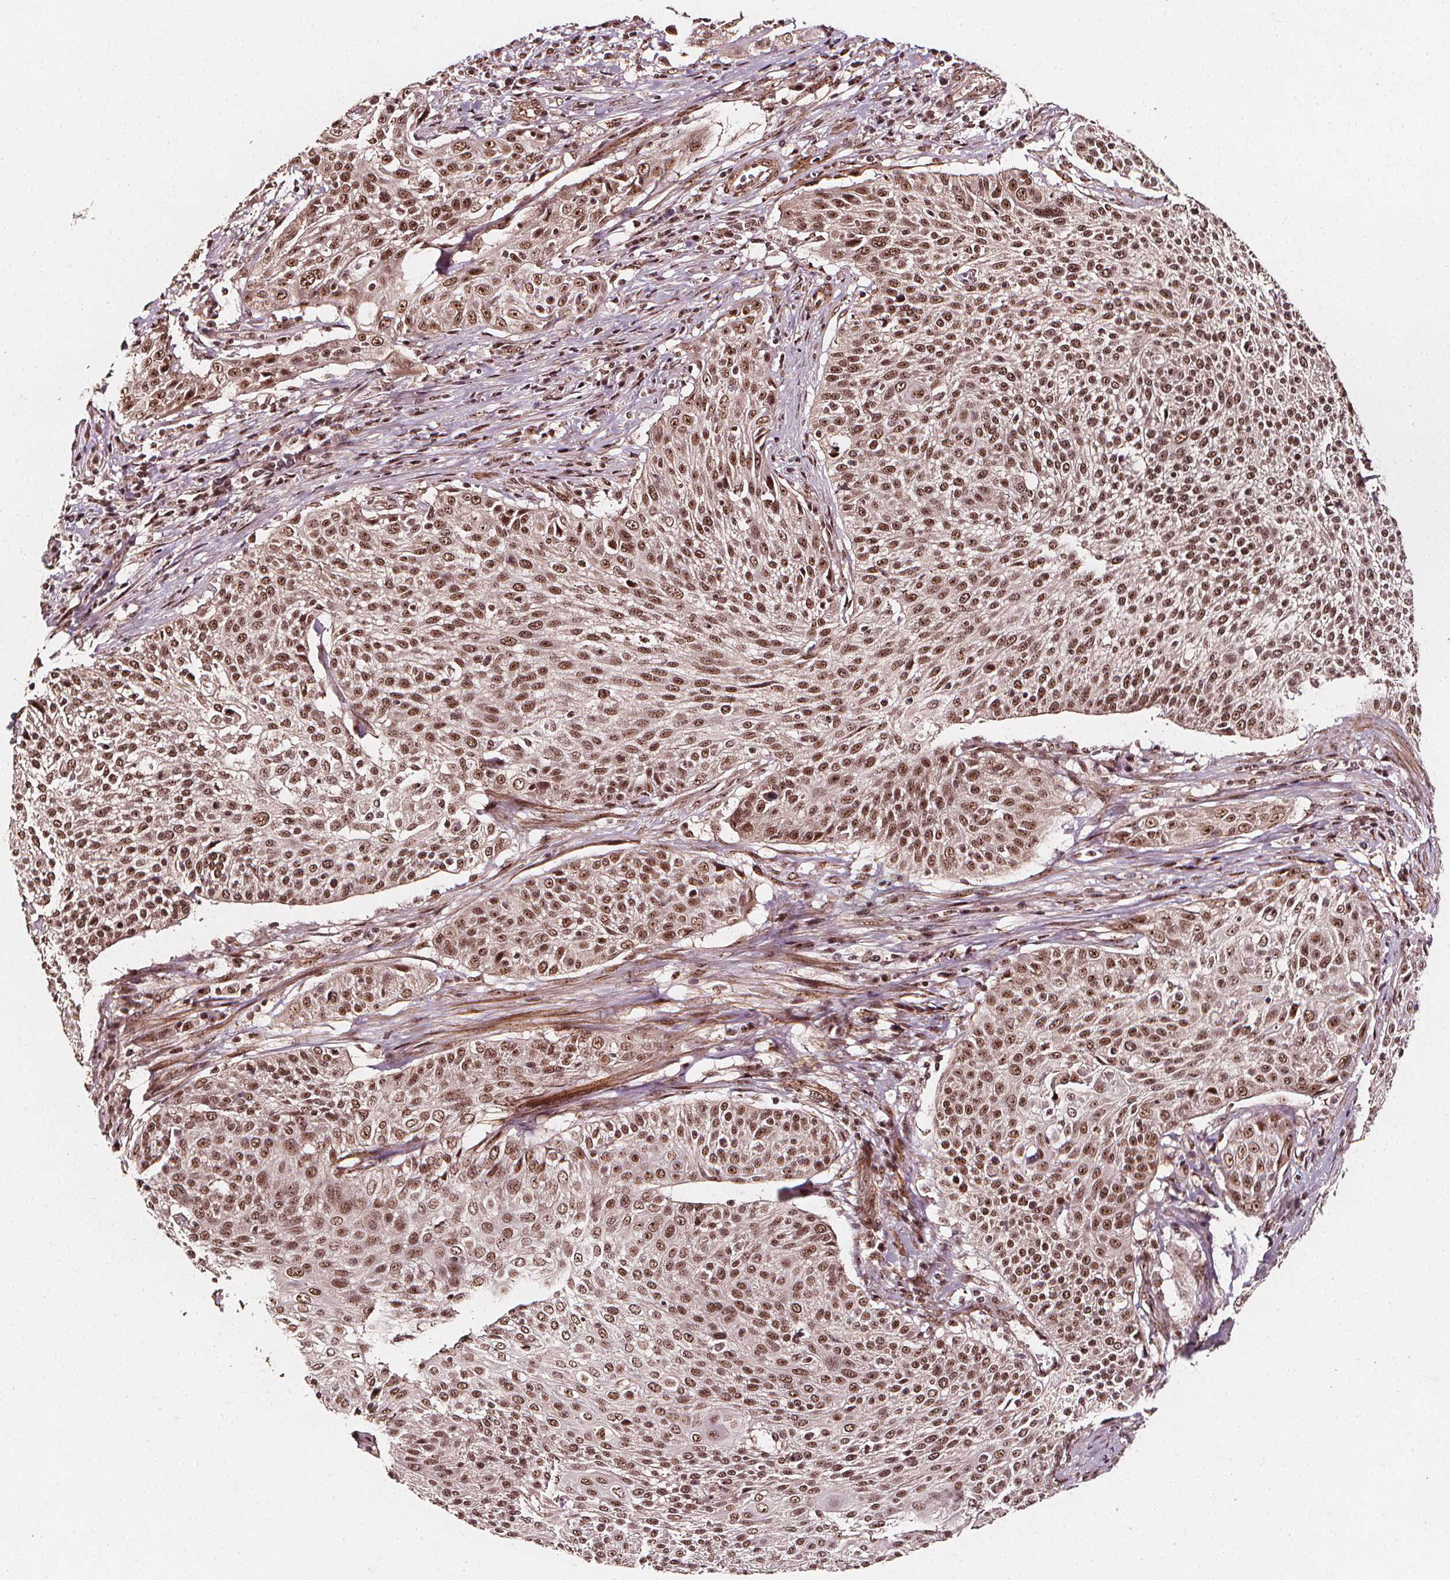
{"staining": {"intensity": "moderate", "quantity": ">75%", "location": "nuclear"}, "tissue": "cervical cancer", "cell_type": "Tumor cells", "image_type": "cancer", "snomed": [{"axis": "morphology", "description": "Squamous cell carcinoma, NOS"}, {"axis": "topography", "description": "Cervix"}], "caption": "A micrograph of human squamous cell carcinoma (cervical) stained for a protein displays moderate nuclear brown staining in tumor cells. (DAB IHC with brightfield microscopy, high magnification).", "gene": "EXOSC9", "patient": {"sex": "female", "age": 31}}